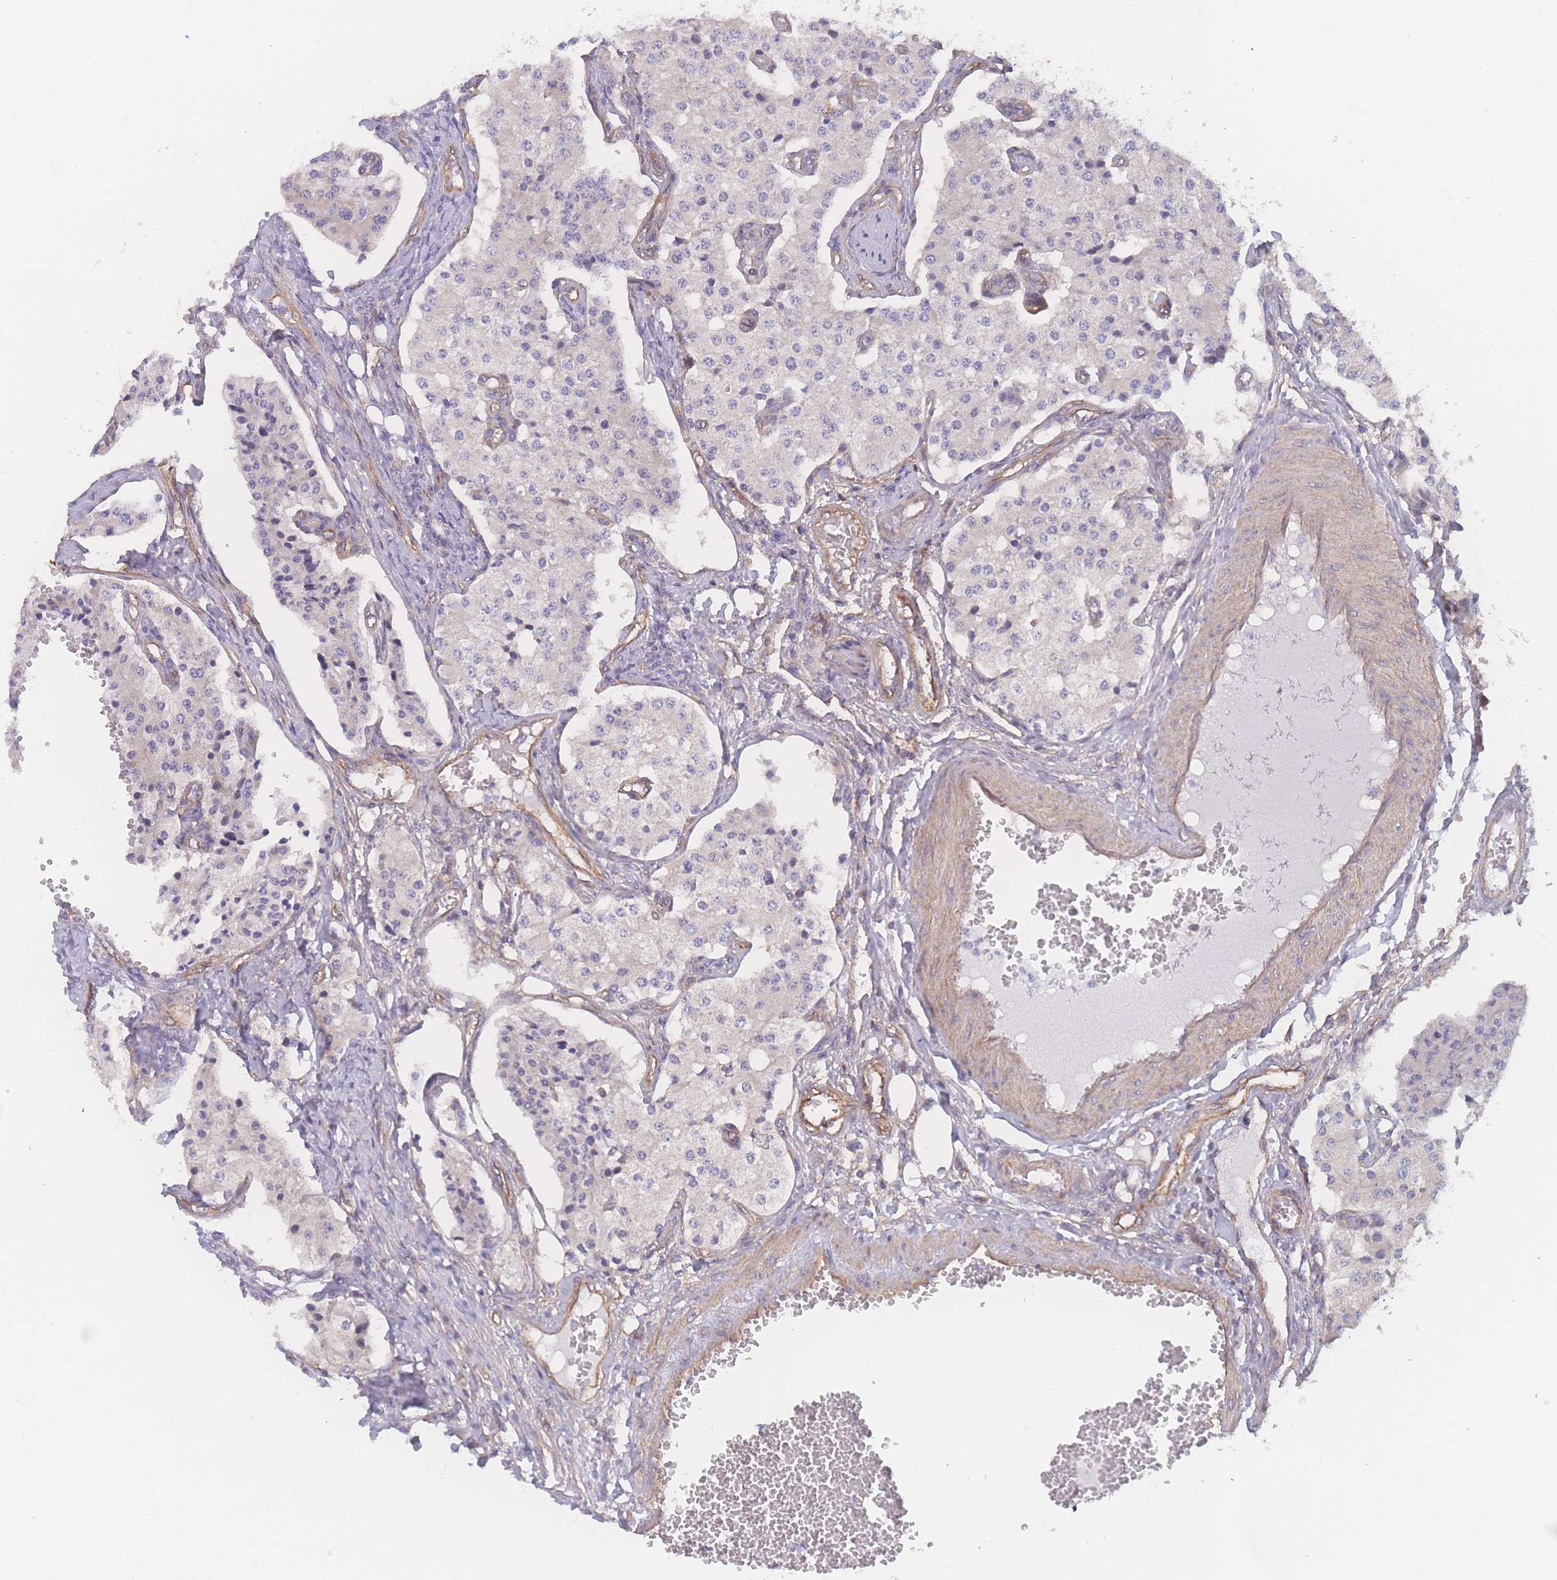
{"staining": {"intensity": "negative", "quantity": "none", "location": "none"}, "tissue": "carcinoid", "cell_type": "Tumor cells", "image_type": "cancer", "snomed": [{"axis": "morphology", "description": "Carcinoid, malignant, NOS"}, {"axis": "topography", "description": "Colon"}], "caption": "A photomicrograph of human malignant carcinoid is negative for staining in tumor cells. (Stains: DAB IHC with hematoxylin counter stain, Microscopy: brightfield microscopy at high magnification).", "gene": "CFAP97", "patient": {"sex": "female", "age": 52}}